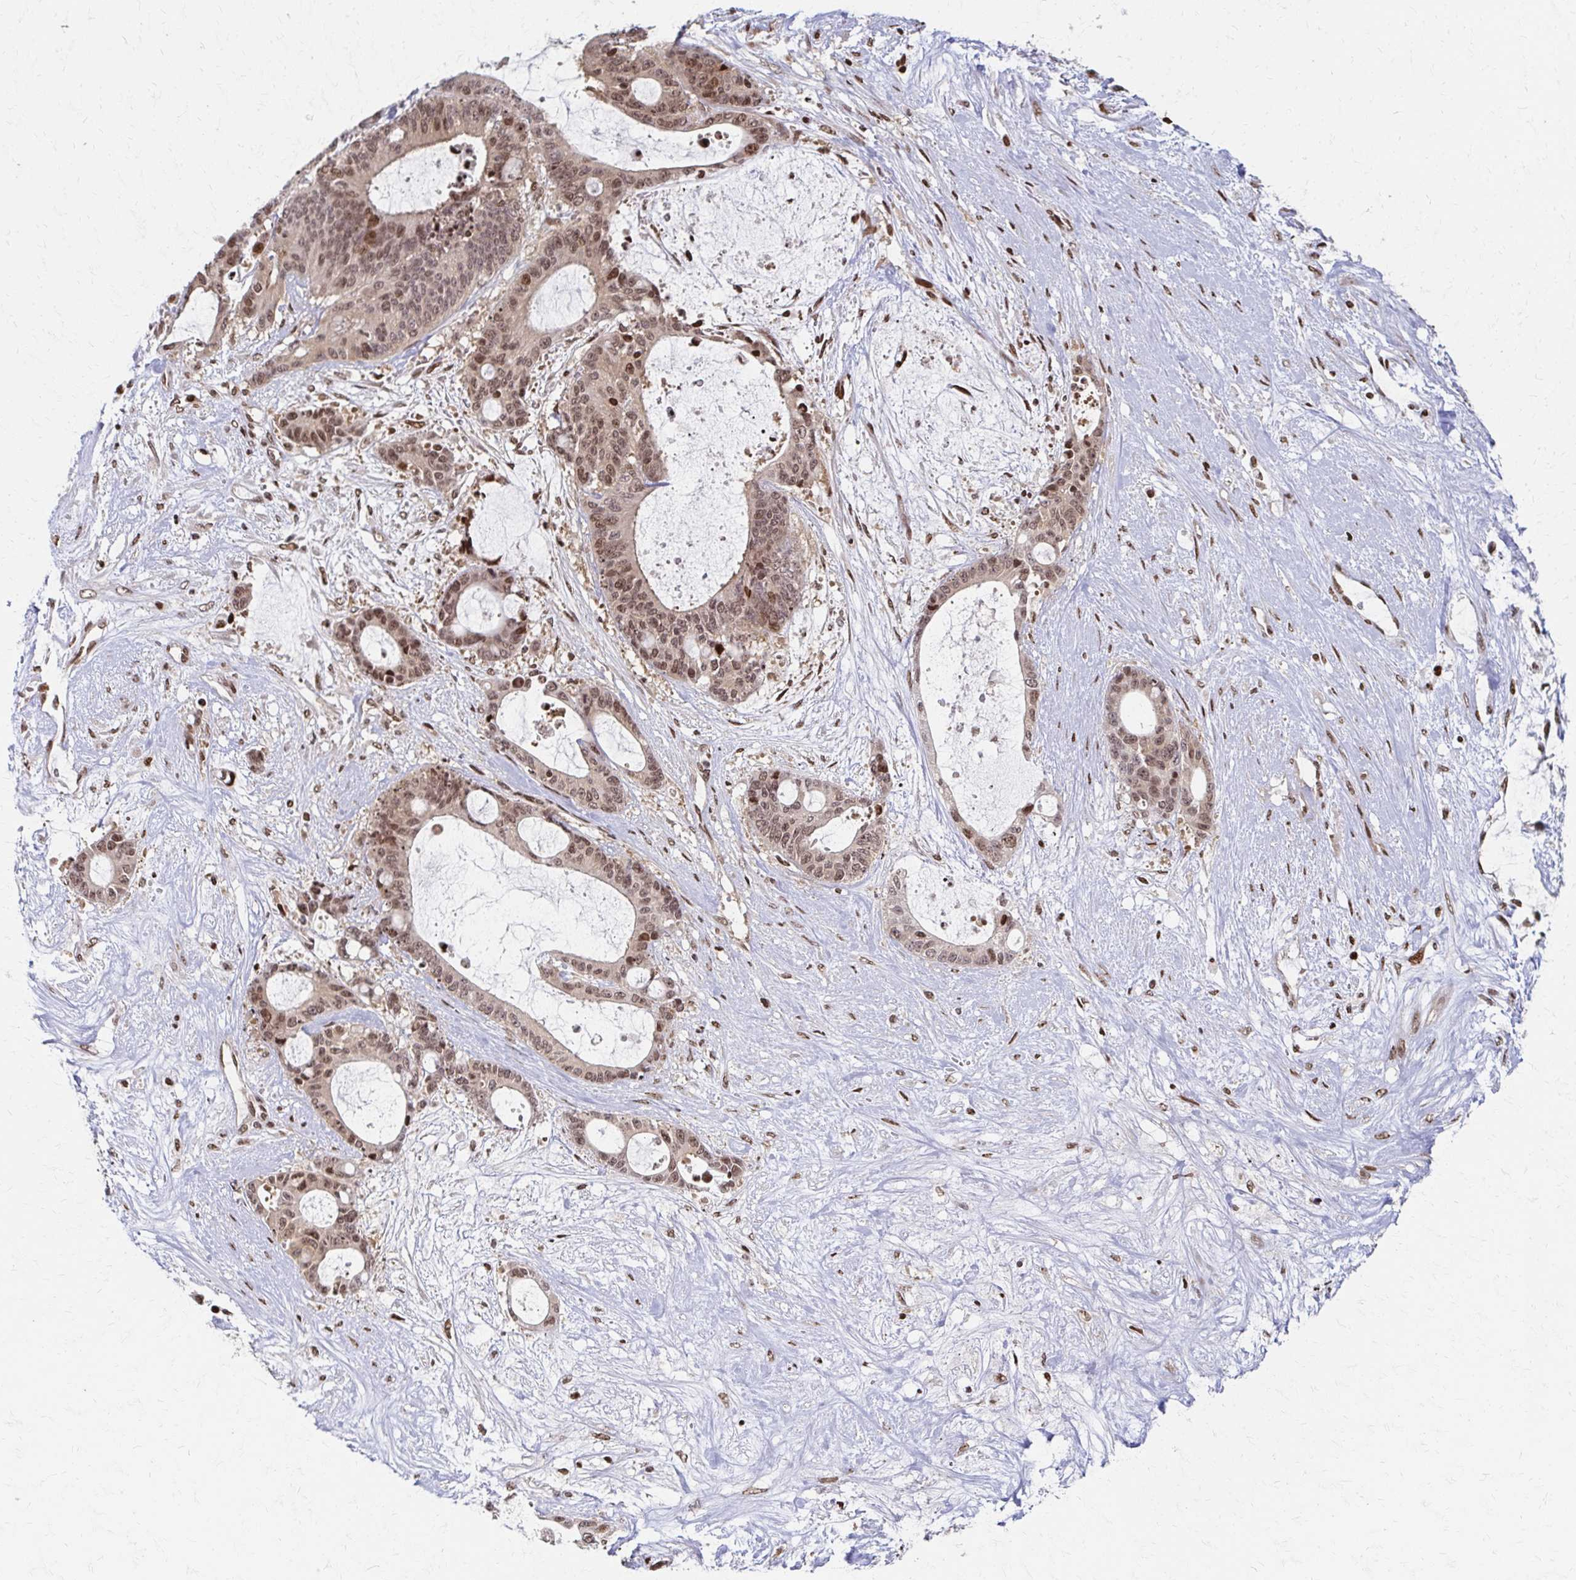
{"staining": {"intensity": "moderate", "quantity": ">75%", "location": "nuclear"}, "tissue": "liver cancer", "cell_type": "Tumor cells", "image_type": "cancer", "snomed": [{"axis": "morphology", "description": "Normal tissue, NOS"}, {"axis": "morphology", "description": "Cholangiocarcinoma"}, {"axis": "topography", "description": "Liver"}, {"axis": "topography", "description": "Peripheral nerve tissue"}], "caption": "Moderate nuclear protein expression is identified in about >75% of tumor cells in liver cholangiocarcinoma. (Stains: DAB in brown, nuclei in blue, Microscopy: brightfield microscopy at high magnification).", "gene": "PSMD7", "patient": {"sex": "female", "age": 73}}